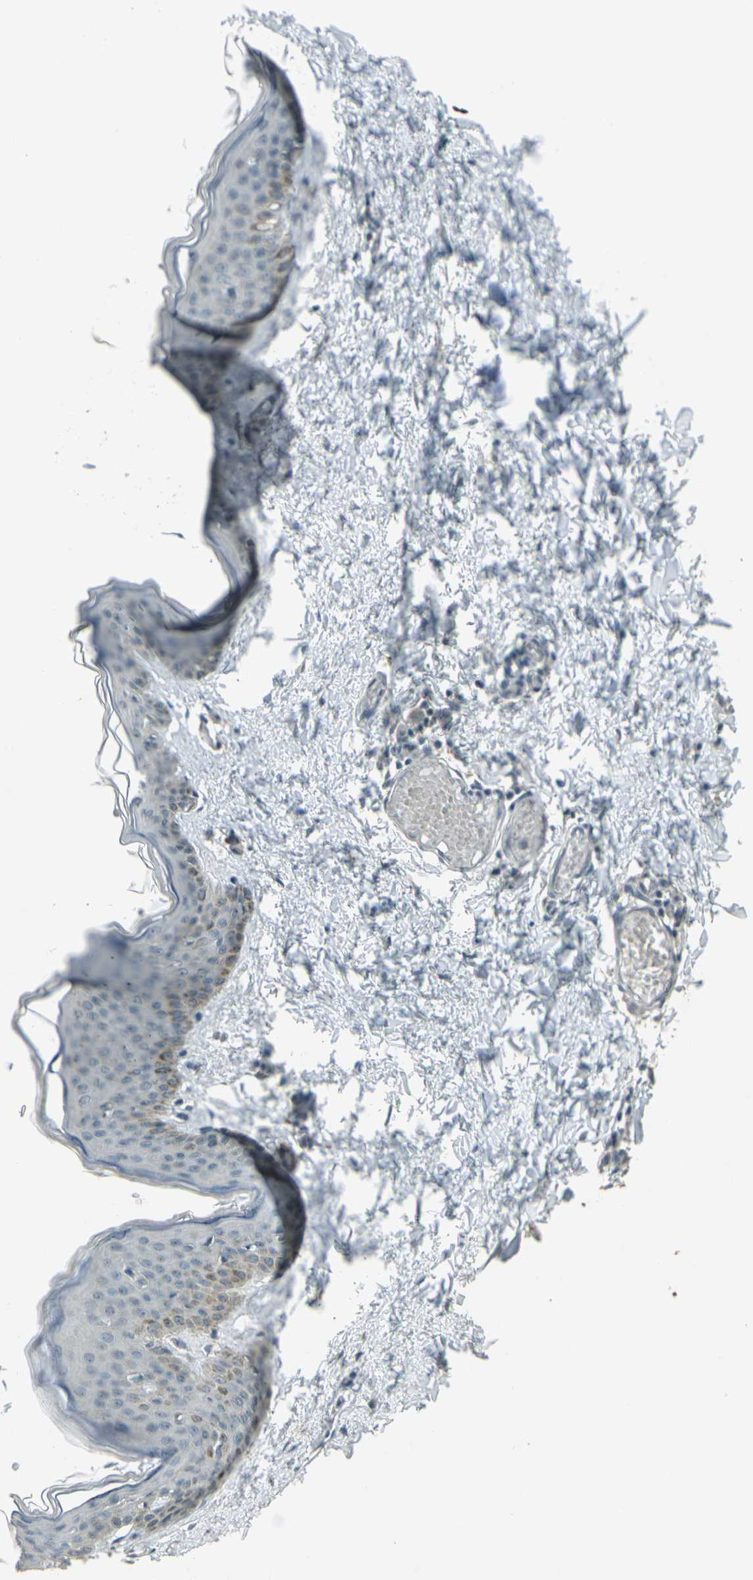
{"staining": {"intensity": "negative", "quantity": "none", "location": "none"}, "tissue": "skin", "cell_type": "Fibroblasts", "image_type": "normal", "snomed": [{"axis": "morphology", "description": "Normal tissue, NOS"}, {"axis": "topography", "description": "Skin"}], "caption": "High power microscopy image of an IHC micrograph of unremarkable skin, revealing no significant expression in fibroblasts.", "gene": "GPR19", "patient": {"sex": "female", "age": 17}}